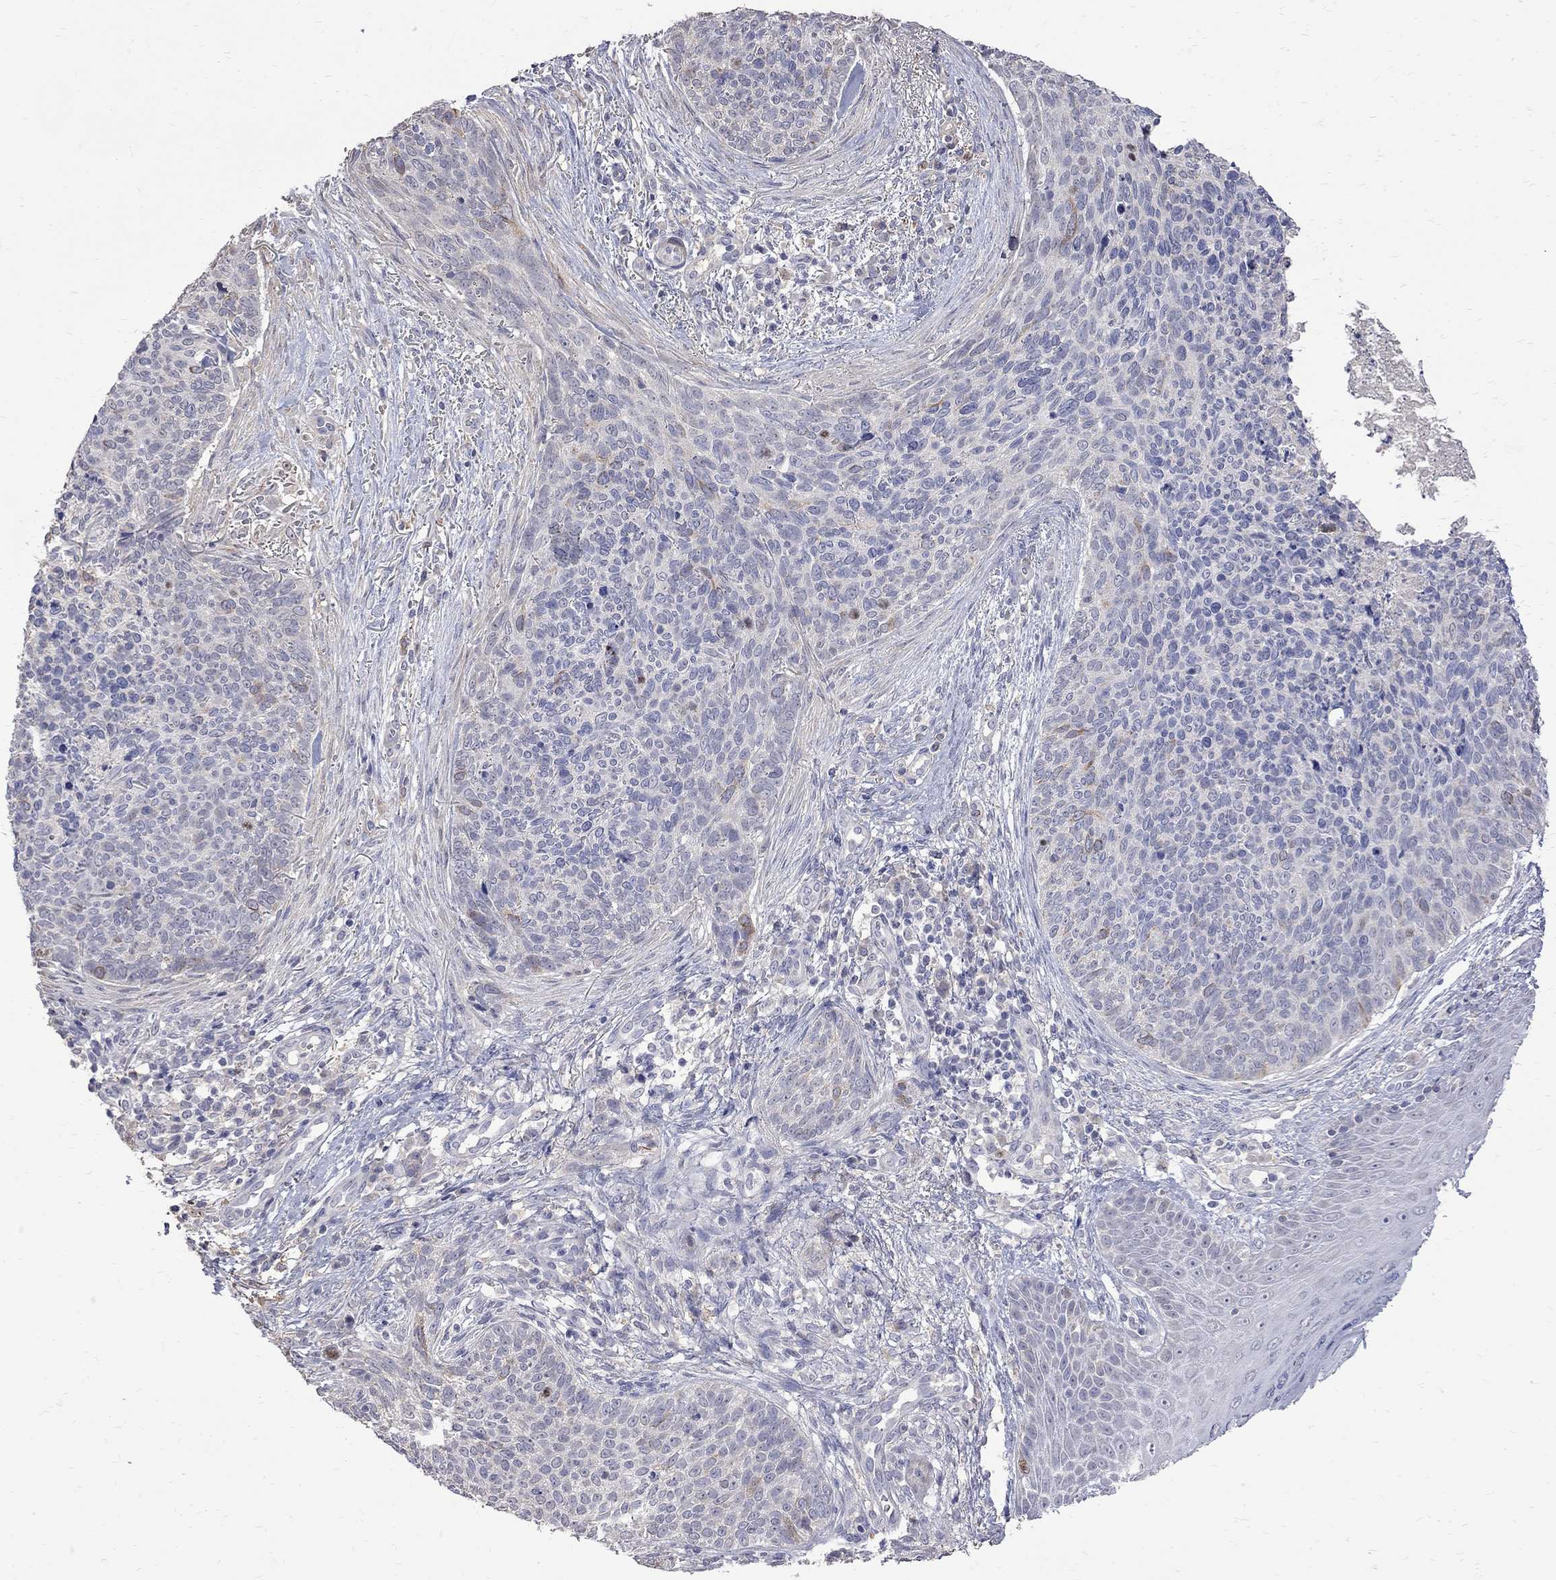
{"staining": {"intensity": "negative", "quantity": "none", "location": "none"}, "tissue": "skin cancer", "cell_type": "Tumor cells", "image_type": "cancer", "snomed": [{"axis": "morphology", "description": "Basal cell carcinoma"}, {"axis": "topography", "description": "Skin"}], "caption": "Immunohistochemical staining of human basal cell carcinoma (skin) reveals no significant positivity in tumor cells.", "gene": "CKAP2", "patient": {"sex": "male", "age": 64}}